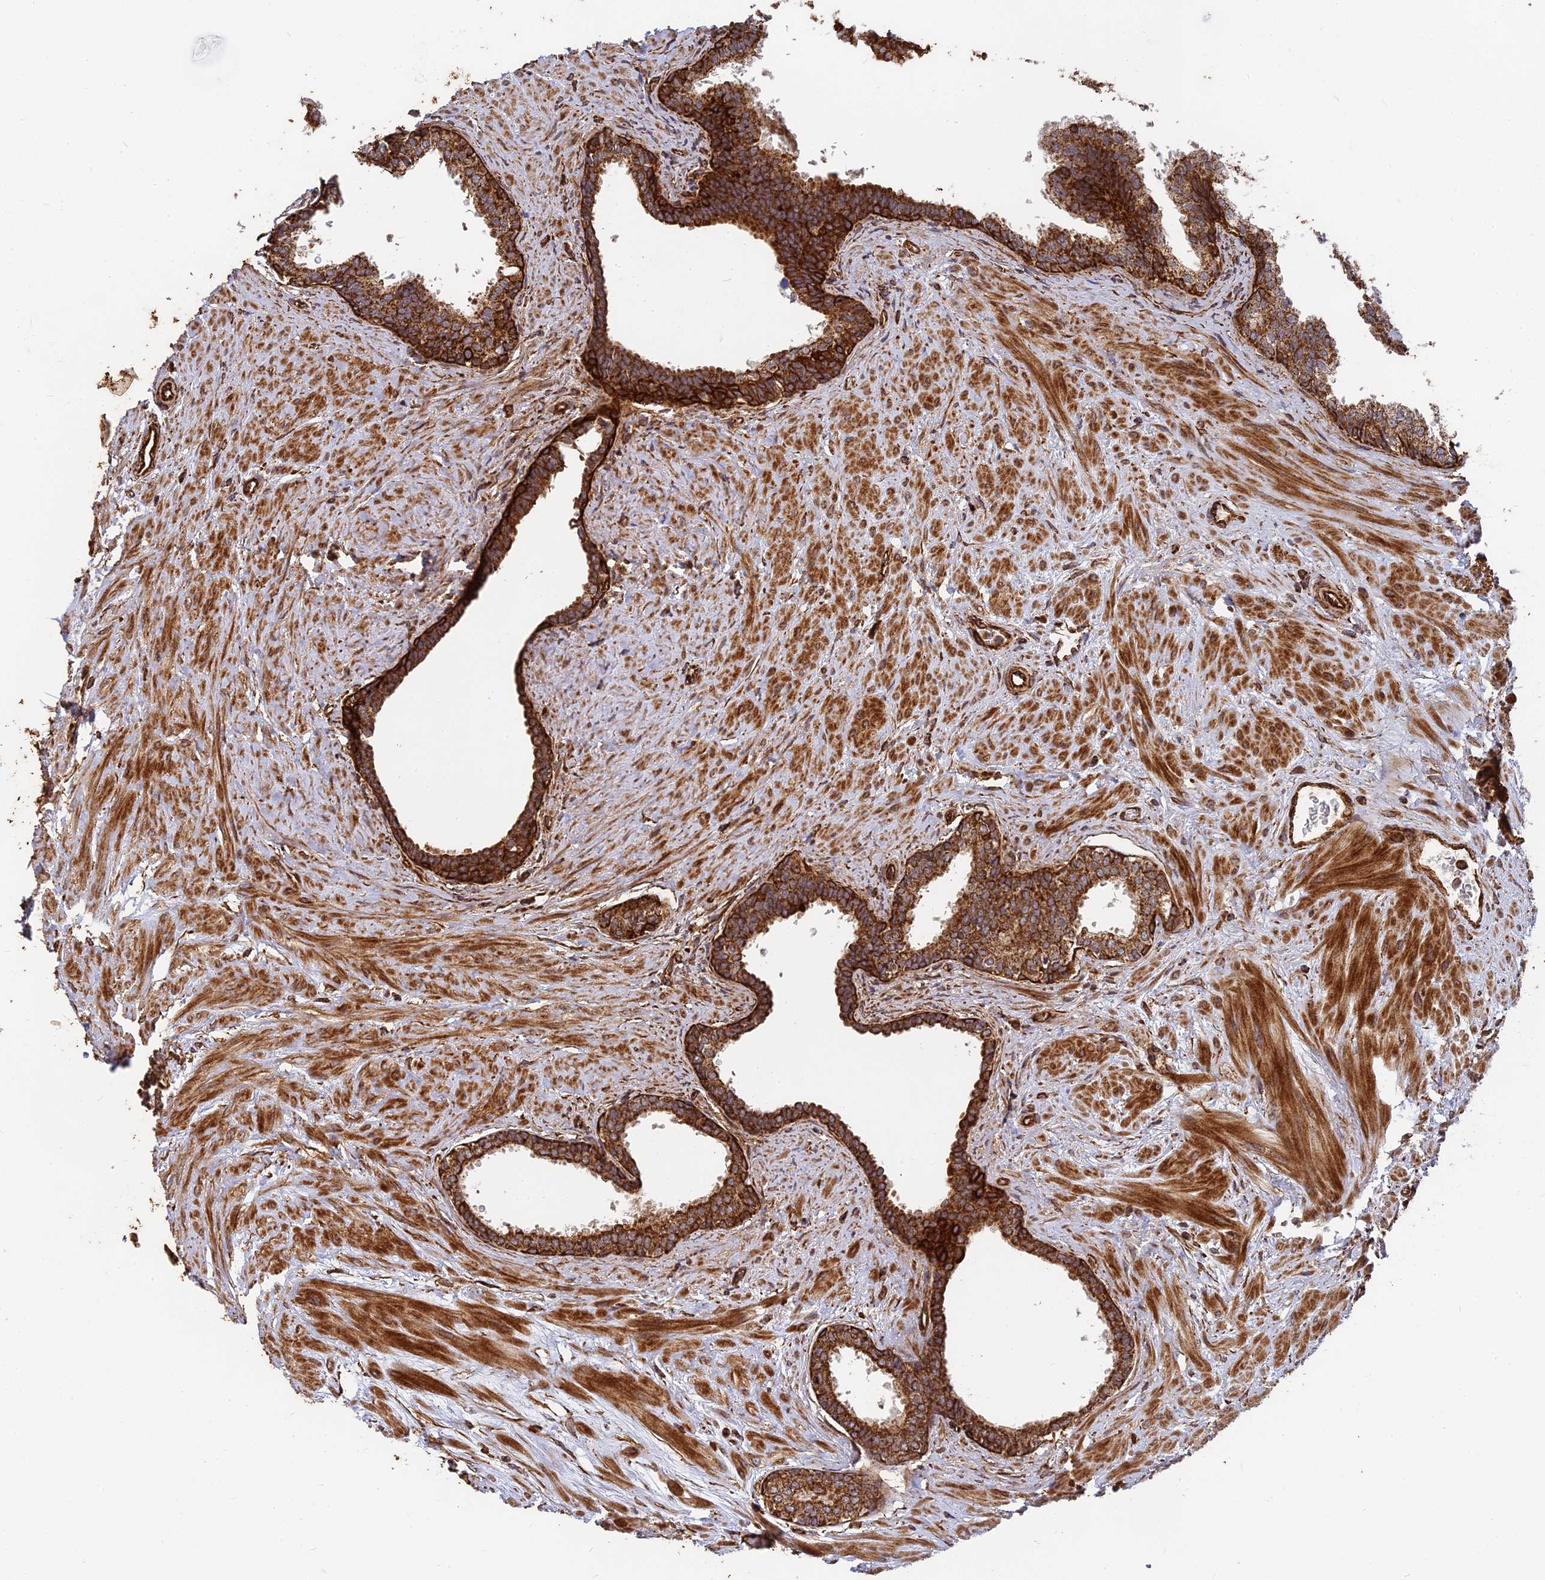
{"staining": {"intensity": "strong", "quantity": ">75%", "location": "cytoplasmic/membranous"}, "tissue": "prostate", "cell_type": "Glandular cells", "image_type": "normal", "snomed": [{"axis": "morphology", "description": "Normal tissue, NOS"}, {"axis": "topography", "description": "Prostate"}], "caption": "This is an image of immunohistochemistry (IHC) staining of unremarkable prostate, which shows strong expression in the cytoplasmic/membranous of glandular cells.", "gene": "DSTYK", "patient": {"sex": "male", "age": 57}}